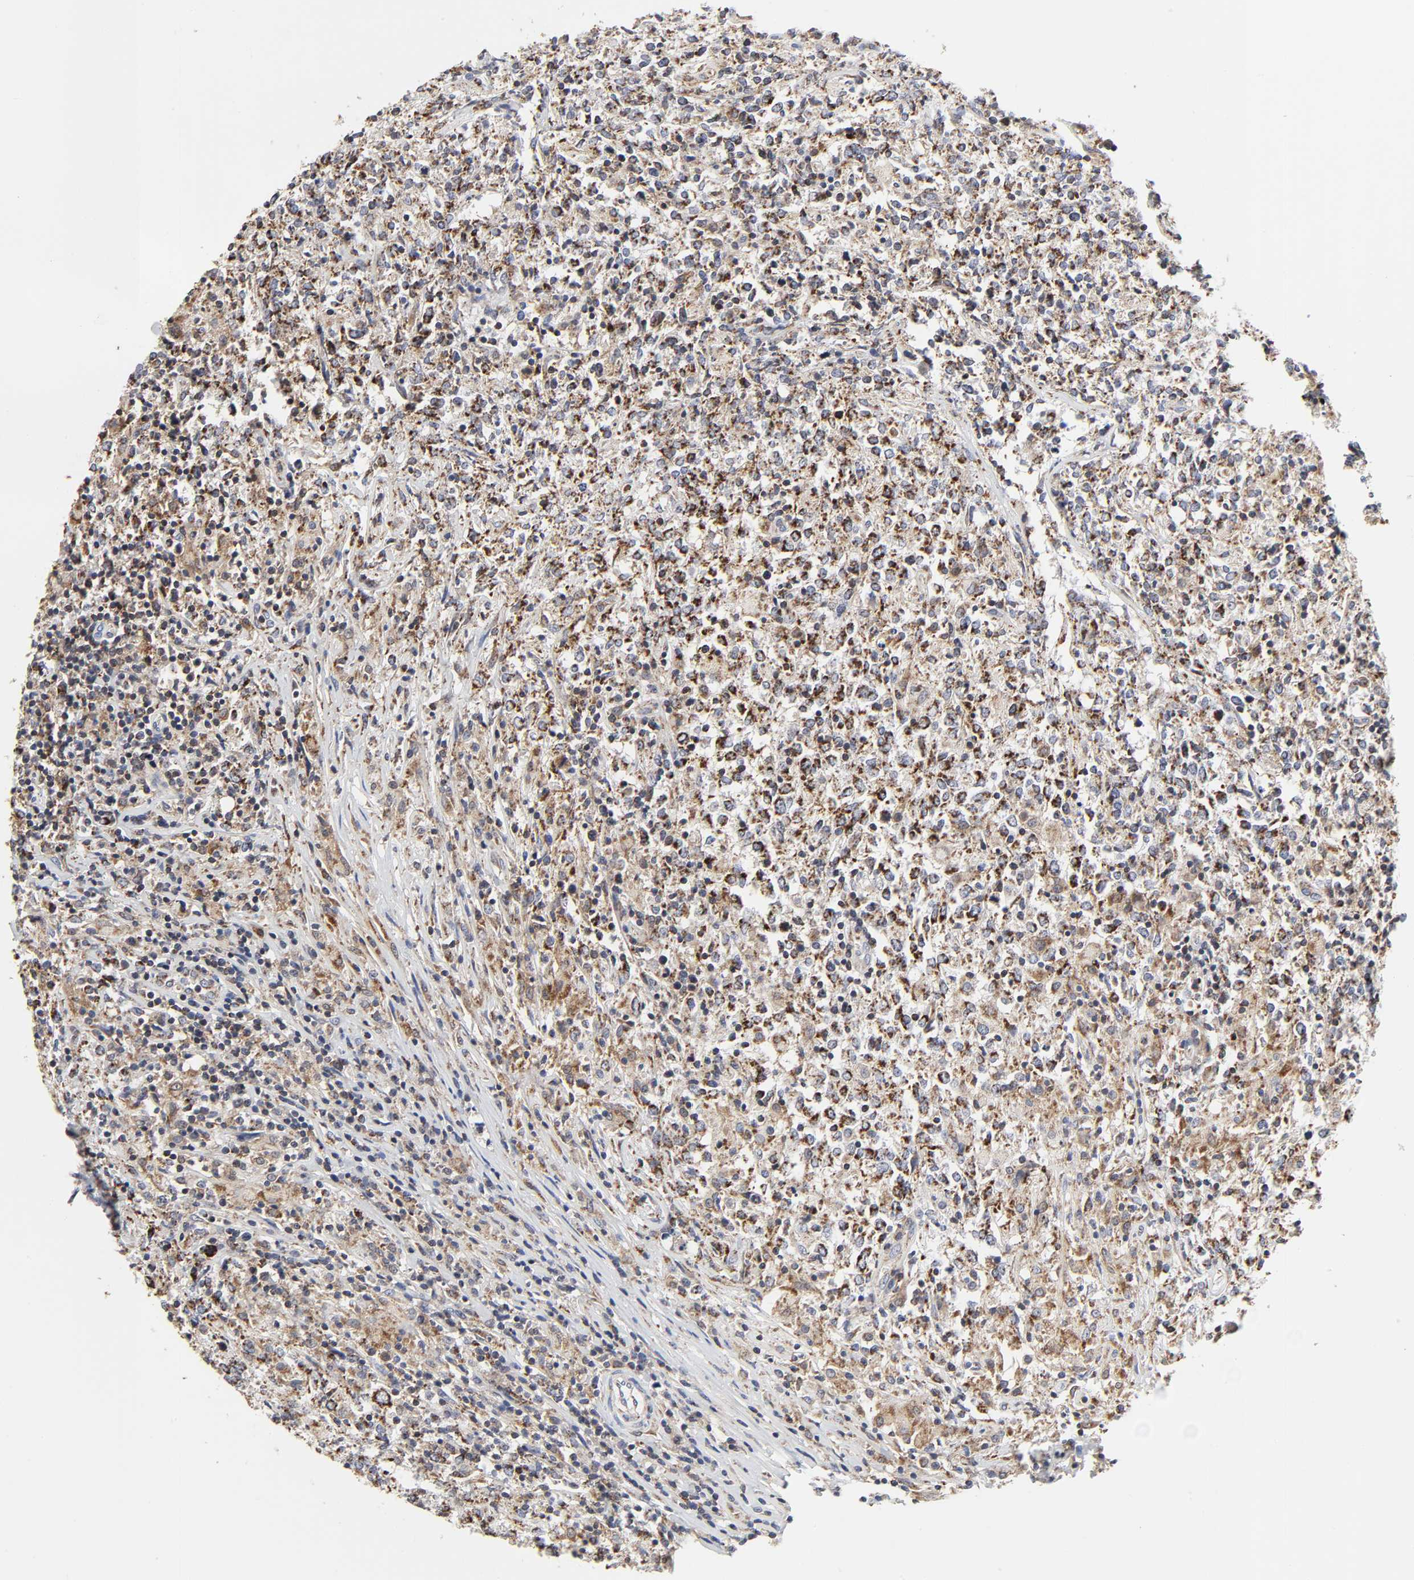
{"staining": {"intensity": "moderate", "quantity": ">75%", "location": "cytoplasmic/membranous"}, "tissue": "lymphoma", "cell_type": "Tumor cells", "image_type": "cancer", "snomed": [{"axis": "morphology", "description": "Malignant lymphoma, non-Hodgkin's type, High grade"}, {"axis": "topography", "description": "Lymph node"}], "caption": "Protein staining of lymphoma tissue demonstrates moderate cytoplasmic/membranous staining in about >75% of tumor cells.", "gene": "COX6B1", "patient": {"sex": "female", "age": 84}}